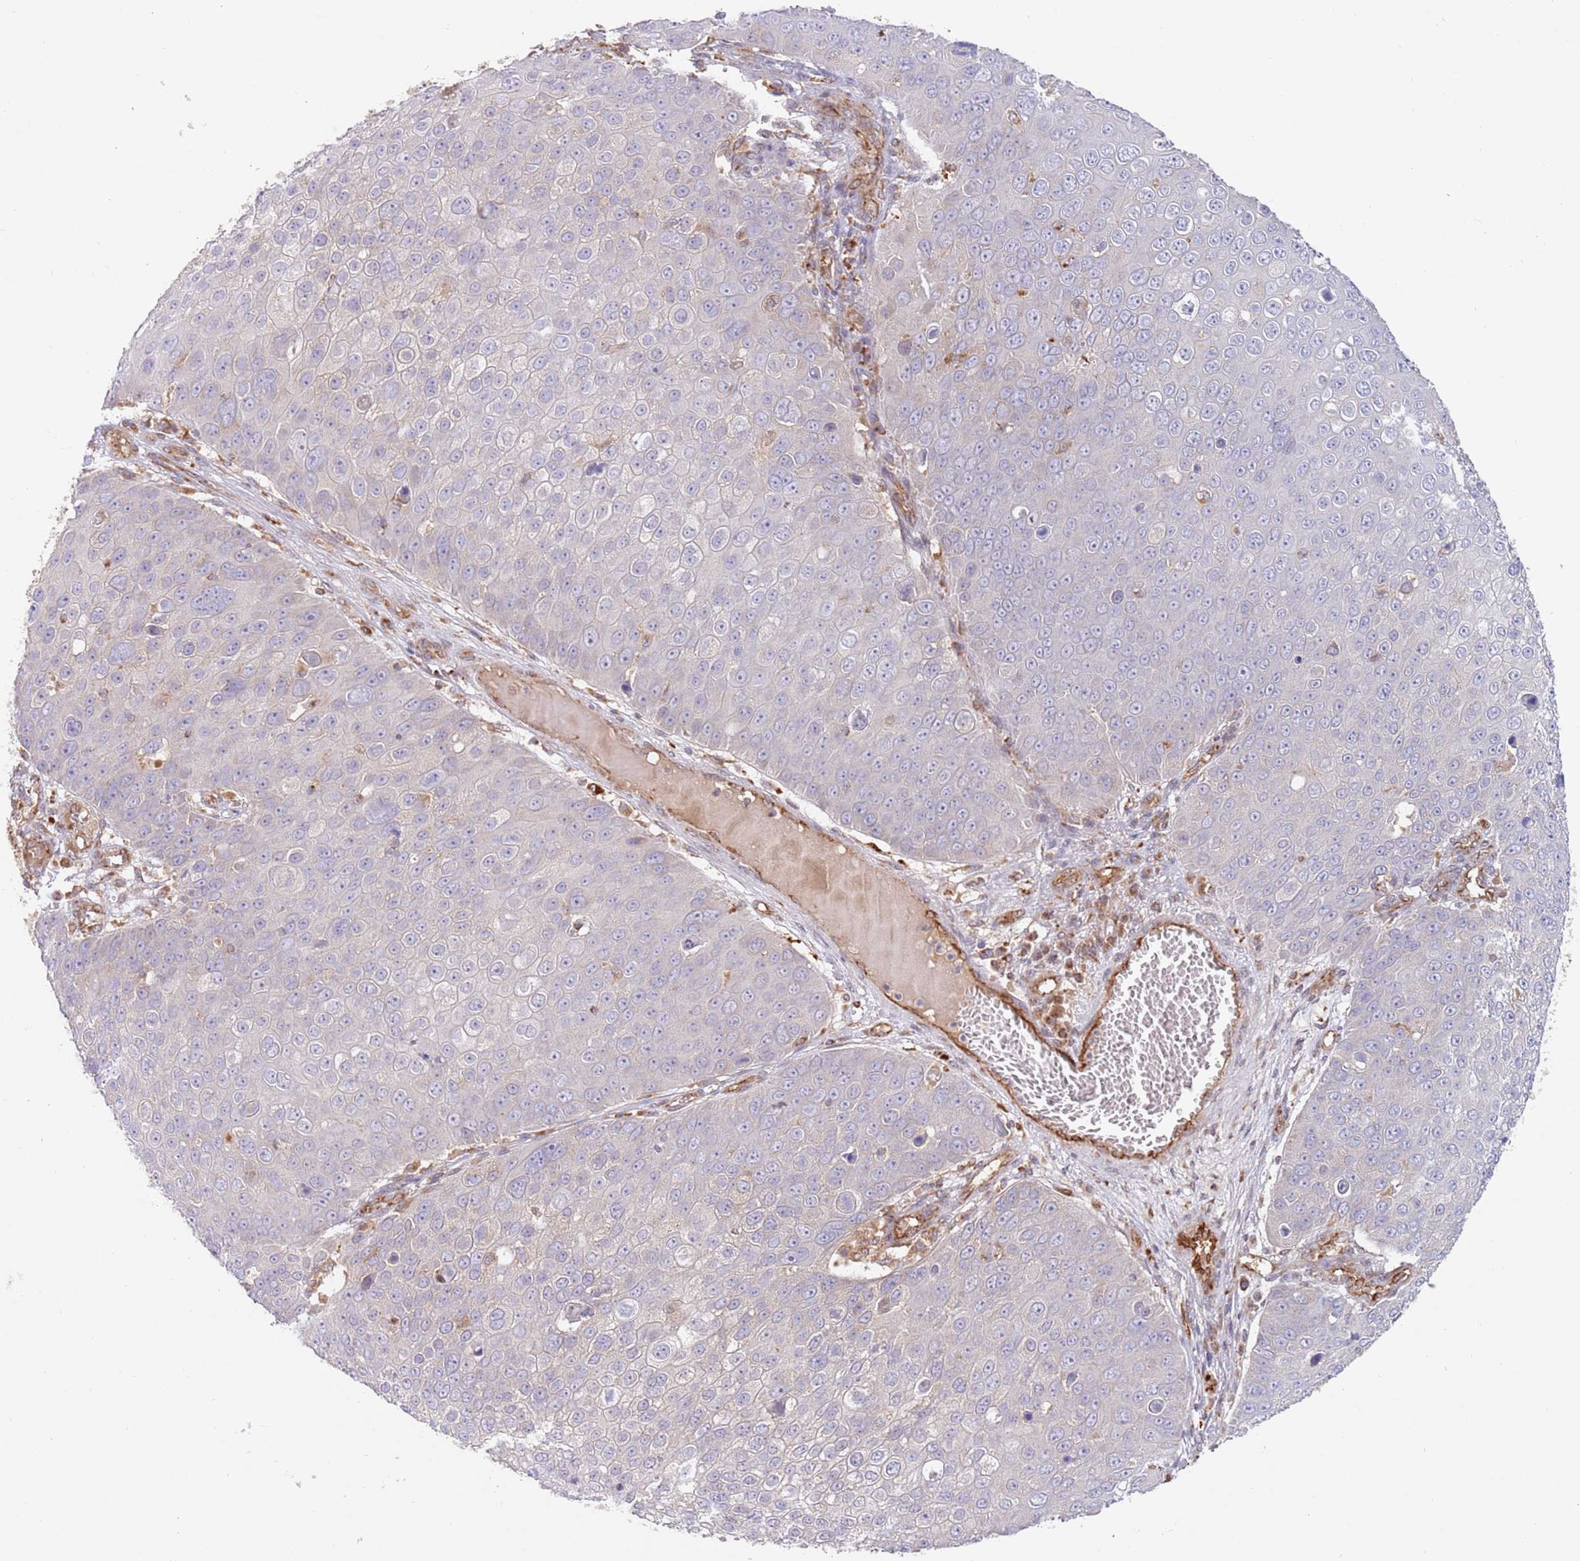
{"staining": {"intensity": "negative", "quantity": "none", "location": "none"}, "tissue": "skin cancer", "cell_type": "Tumor cells", "image_type": "cancer", "snomed": [{"axis": "morphology", "description": "Squamous cell carcinoma, NOS"}, {"axis": "topography", "description": "Skin"}], "caption": "High power microscopy micrograph of an immunohistochemistry (IHC) micrograph of skin cancer (squamous cell carcinoma), revealing no significant staining in tumor cells.", "gene": "GUK1", "patient": {"sex": "male", "age": 71}}